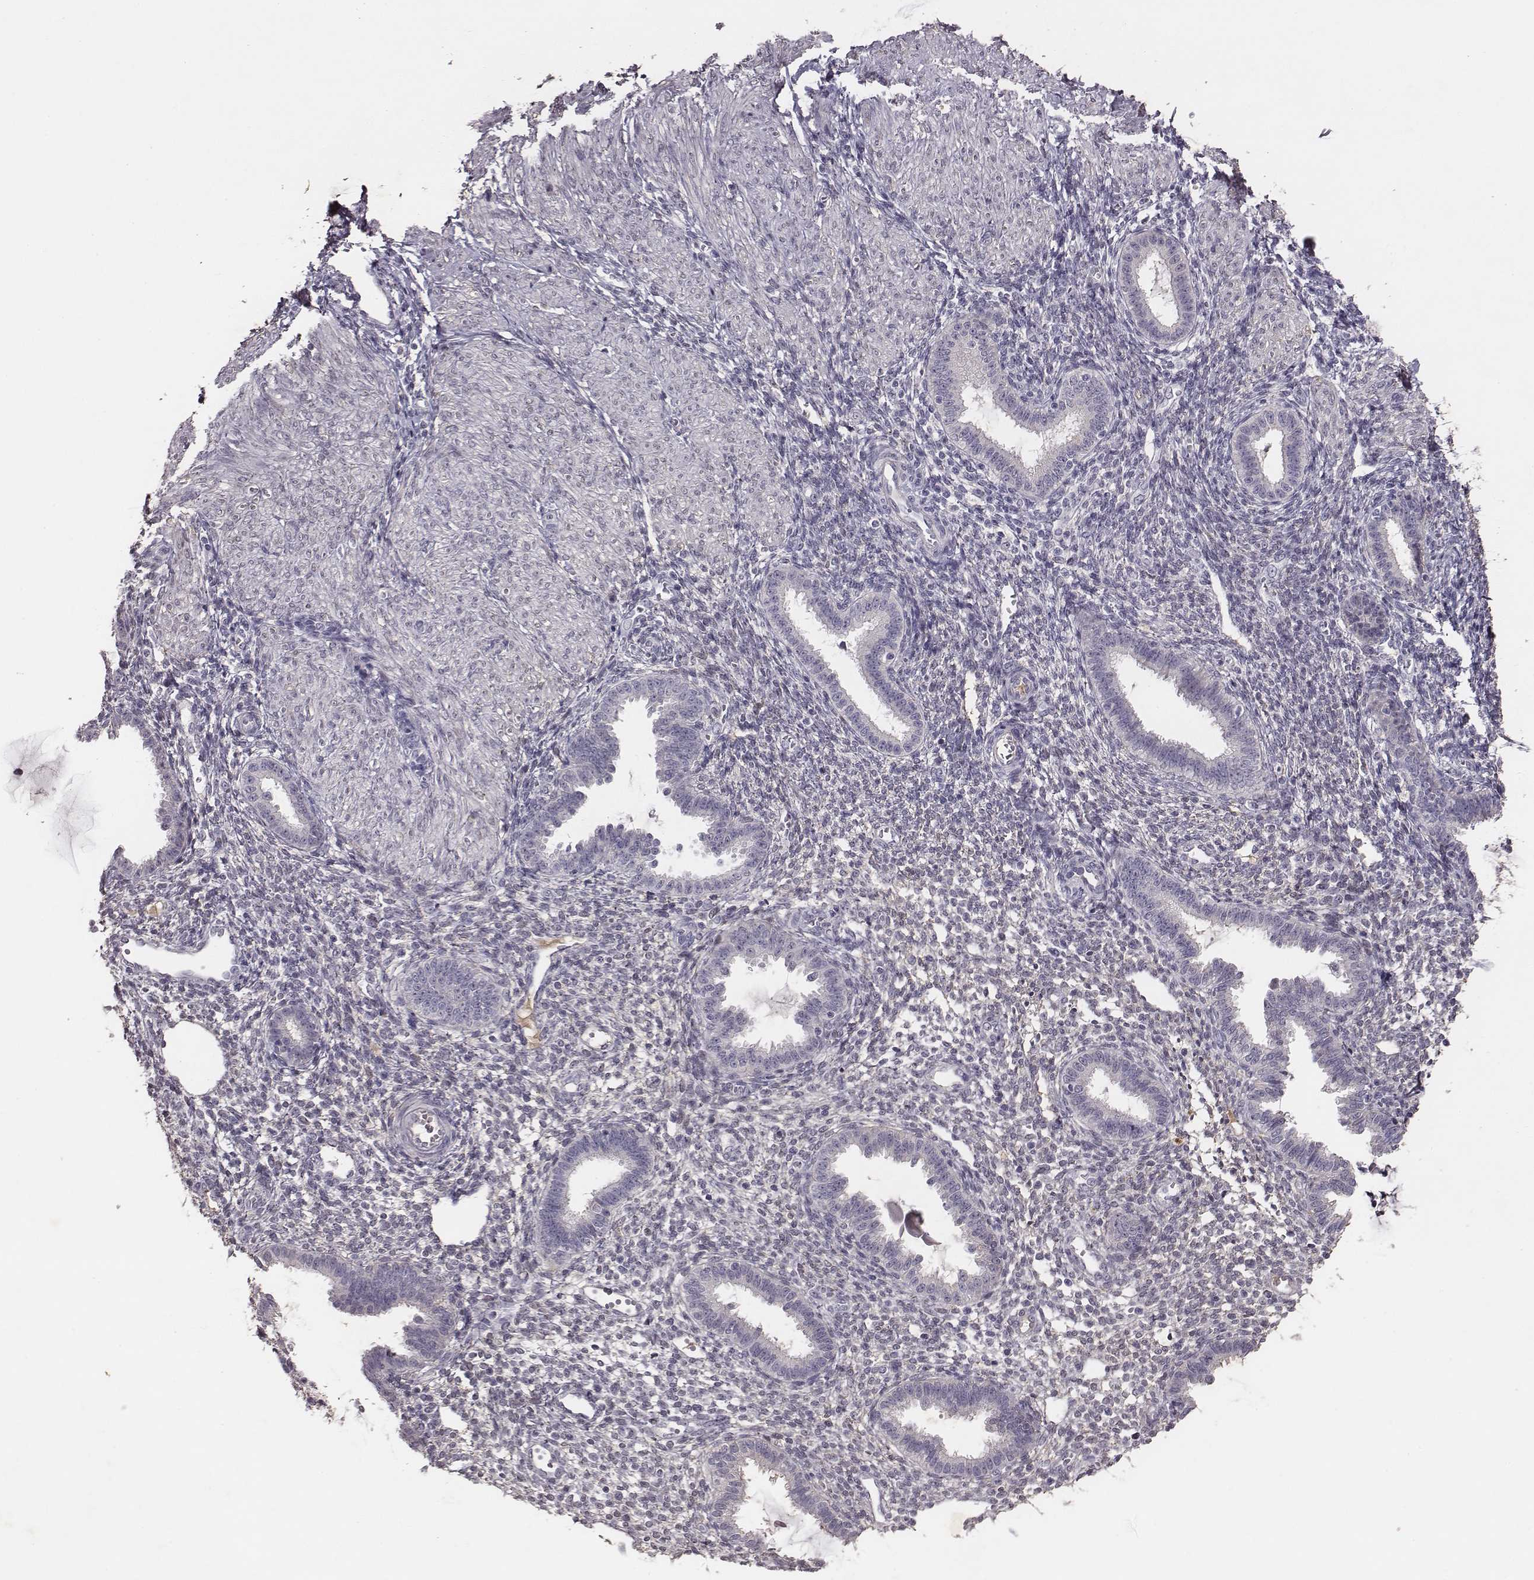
{"staining": {"intensity": "negative", "quantity": "none", "location": "none"}, "tissue": "endometrium", "cell_type": "Cells in endometrial stroma", "image_type": "normal", "snomed": [{"axis": "morphology", "description": "Normal tissue, NOS"}, {"axis": "topography", "description": "Endometrium"}], "caption": "Cells in endometrial stroma are negative for brown protein staining in unremarkable endometrium. (DAB IHC visualized using brightfield microscopy, high magnification).", "gene": "SLC22A6", "patient": {"sex": "female", "age": 36}}